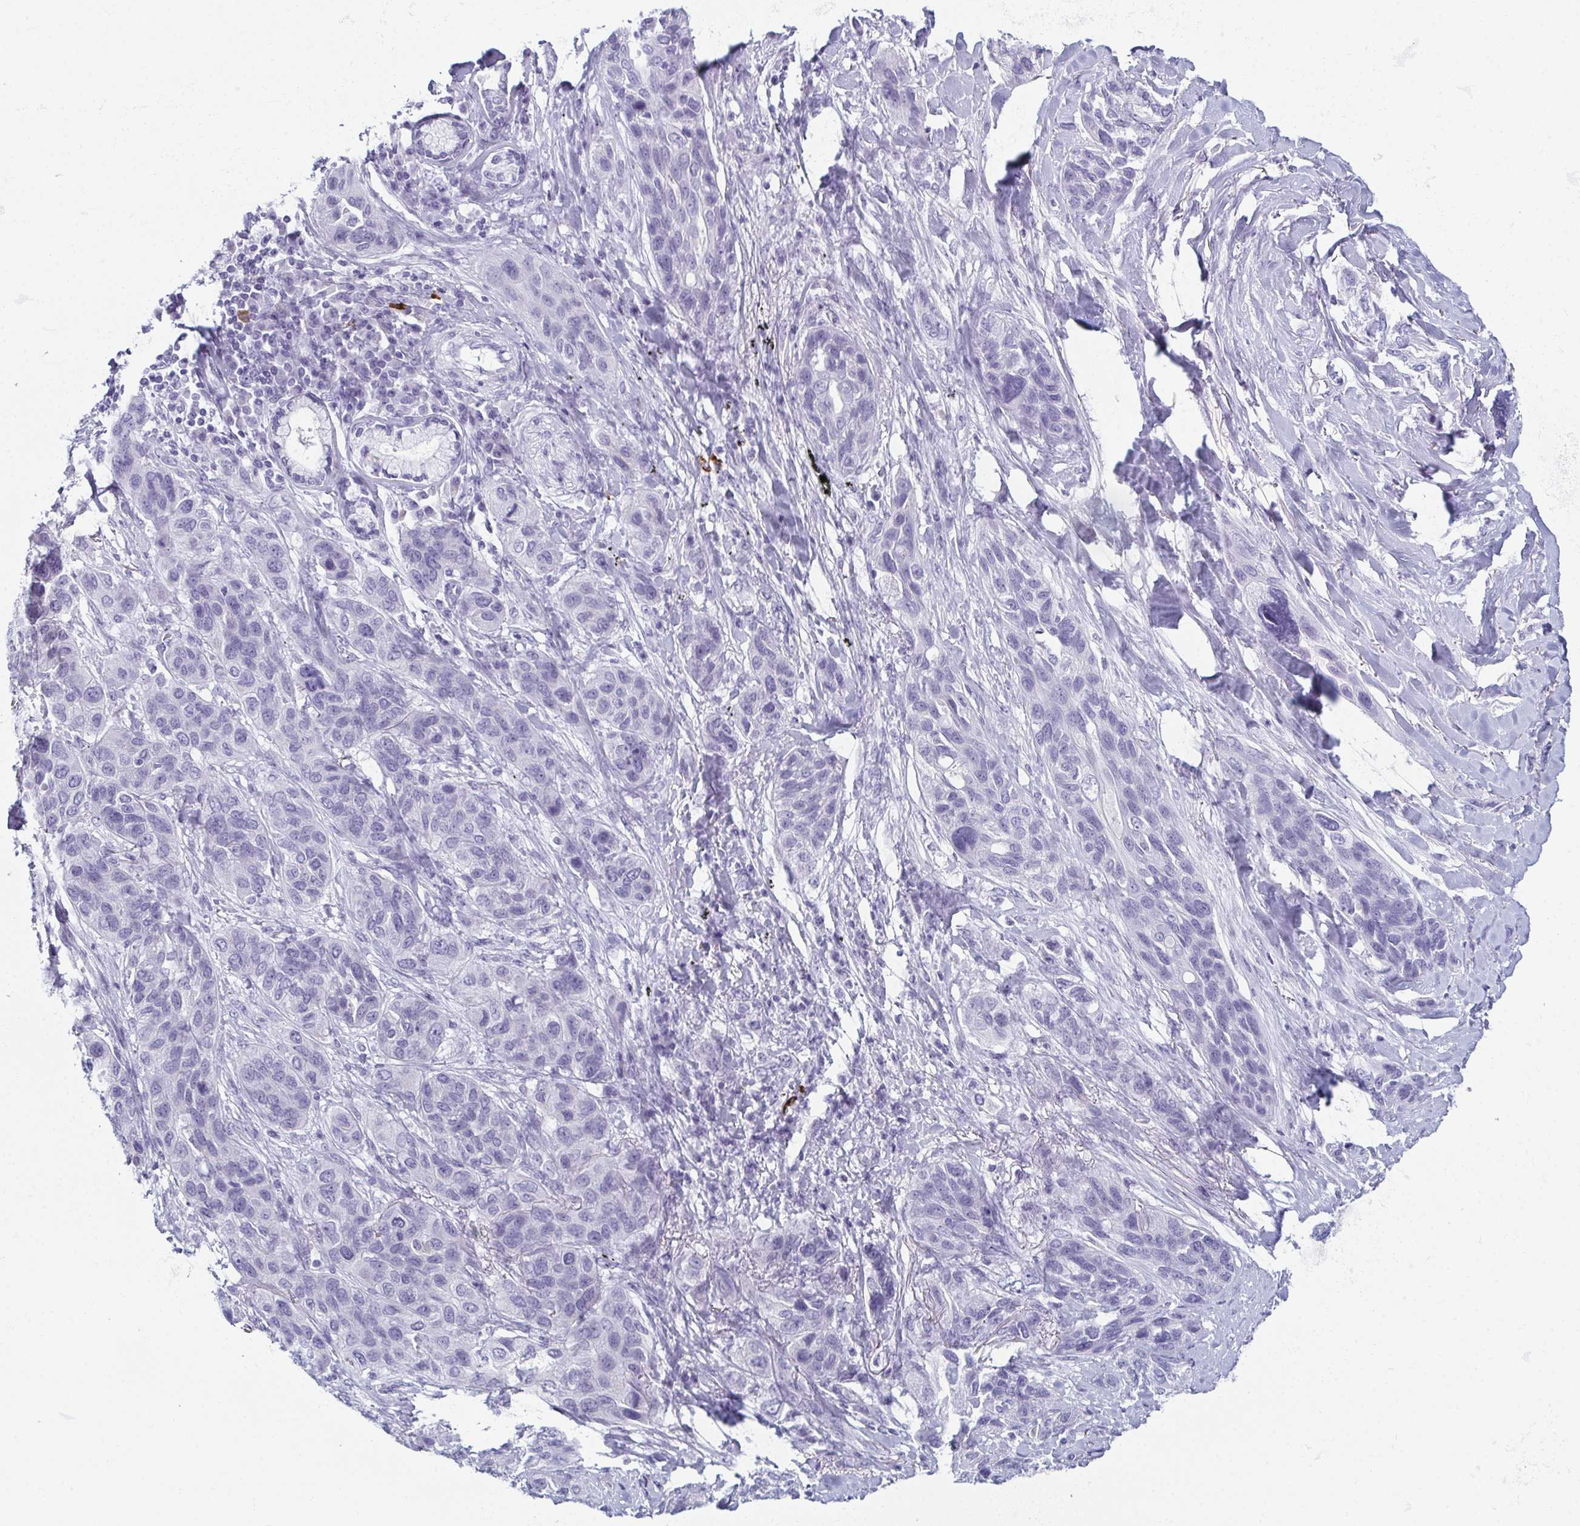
{"staining": {"intensity": "negative", "quantity": "none", "location": "none"}, "tissue": "lung cancer", "cell_type": "Tumor cells", "image_type": "cancer", "snomed": [{"axis": "morphology", "description": "Squamous cell carcinoma, NOS"}, {"axis": "topography", "description": "Lung"}], "caption": "An image of lung squamous cell carcinoma stained for a protein reveals no brown staining in tumor cells.", "gene": "ENKUR", "patient": {"sex": "female", "age": 70}}